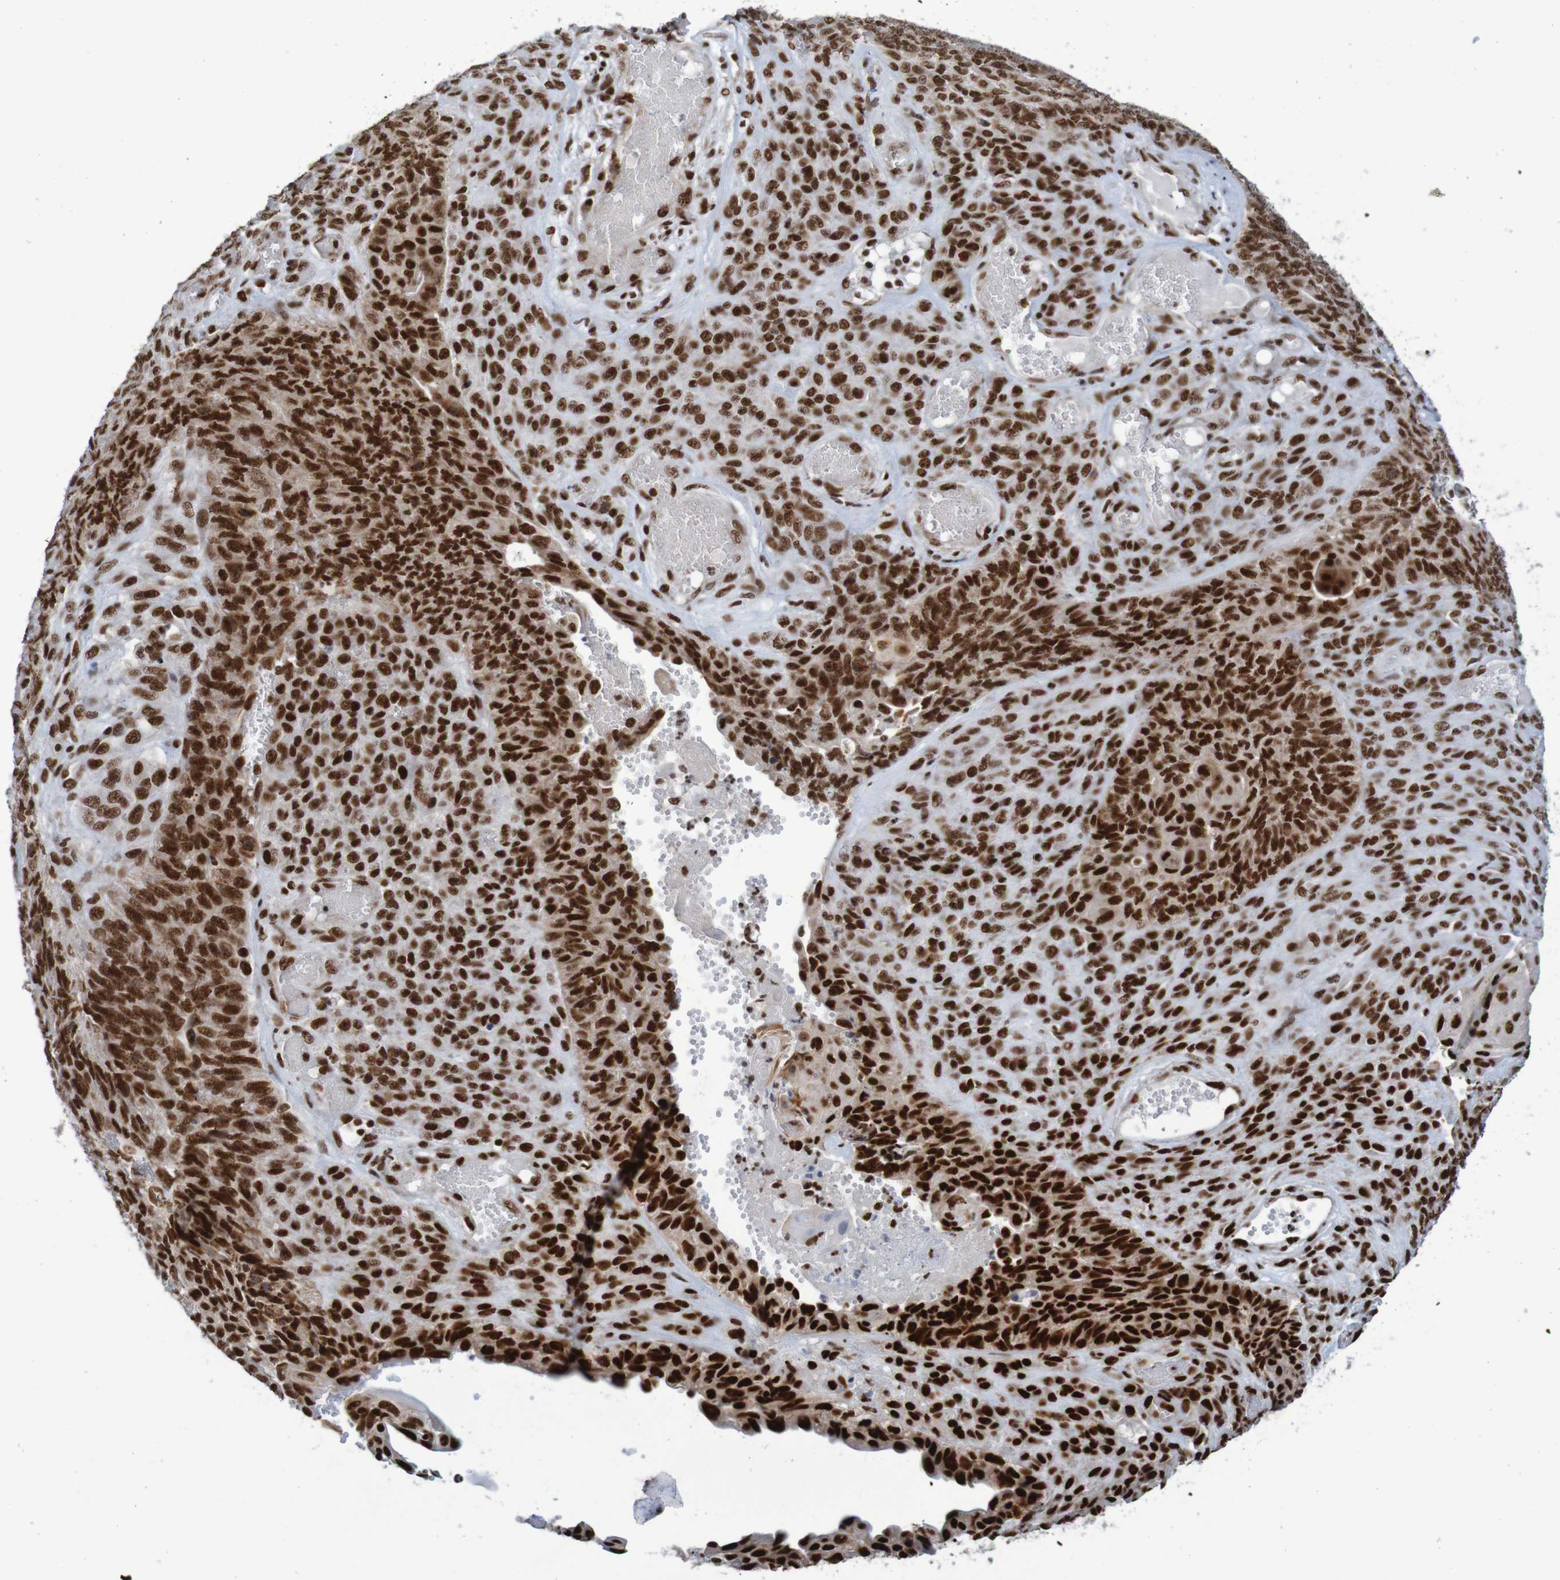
{"staining": {"intensity": "strong", "quantity": ">75%", "location": "nuclear"}, "tissue": "endometrial cancer", "cell_type": "Tumor cells", "image_type": "cancer", "snomed": [{"axis": "morphology", "description": "Adenocarcinoma, NOS"}, {"axis": "topography", "description": "Endometrium"}], "caption": "Immunohistochemistry (DAB) staining of human endometrial cancer displays strong nuclear protein expression in approximately >75% of tumor cells.", "gene": "THRAP3", "patient": {"sex": "female", "age": 32}}